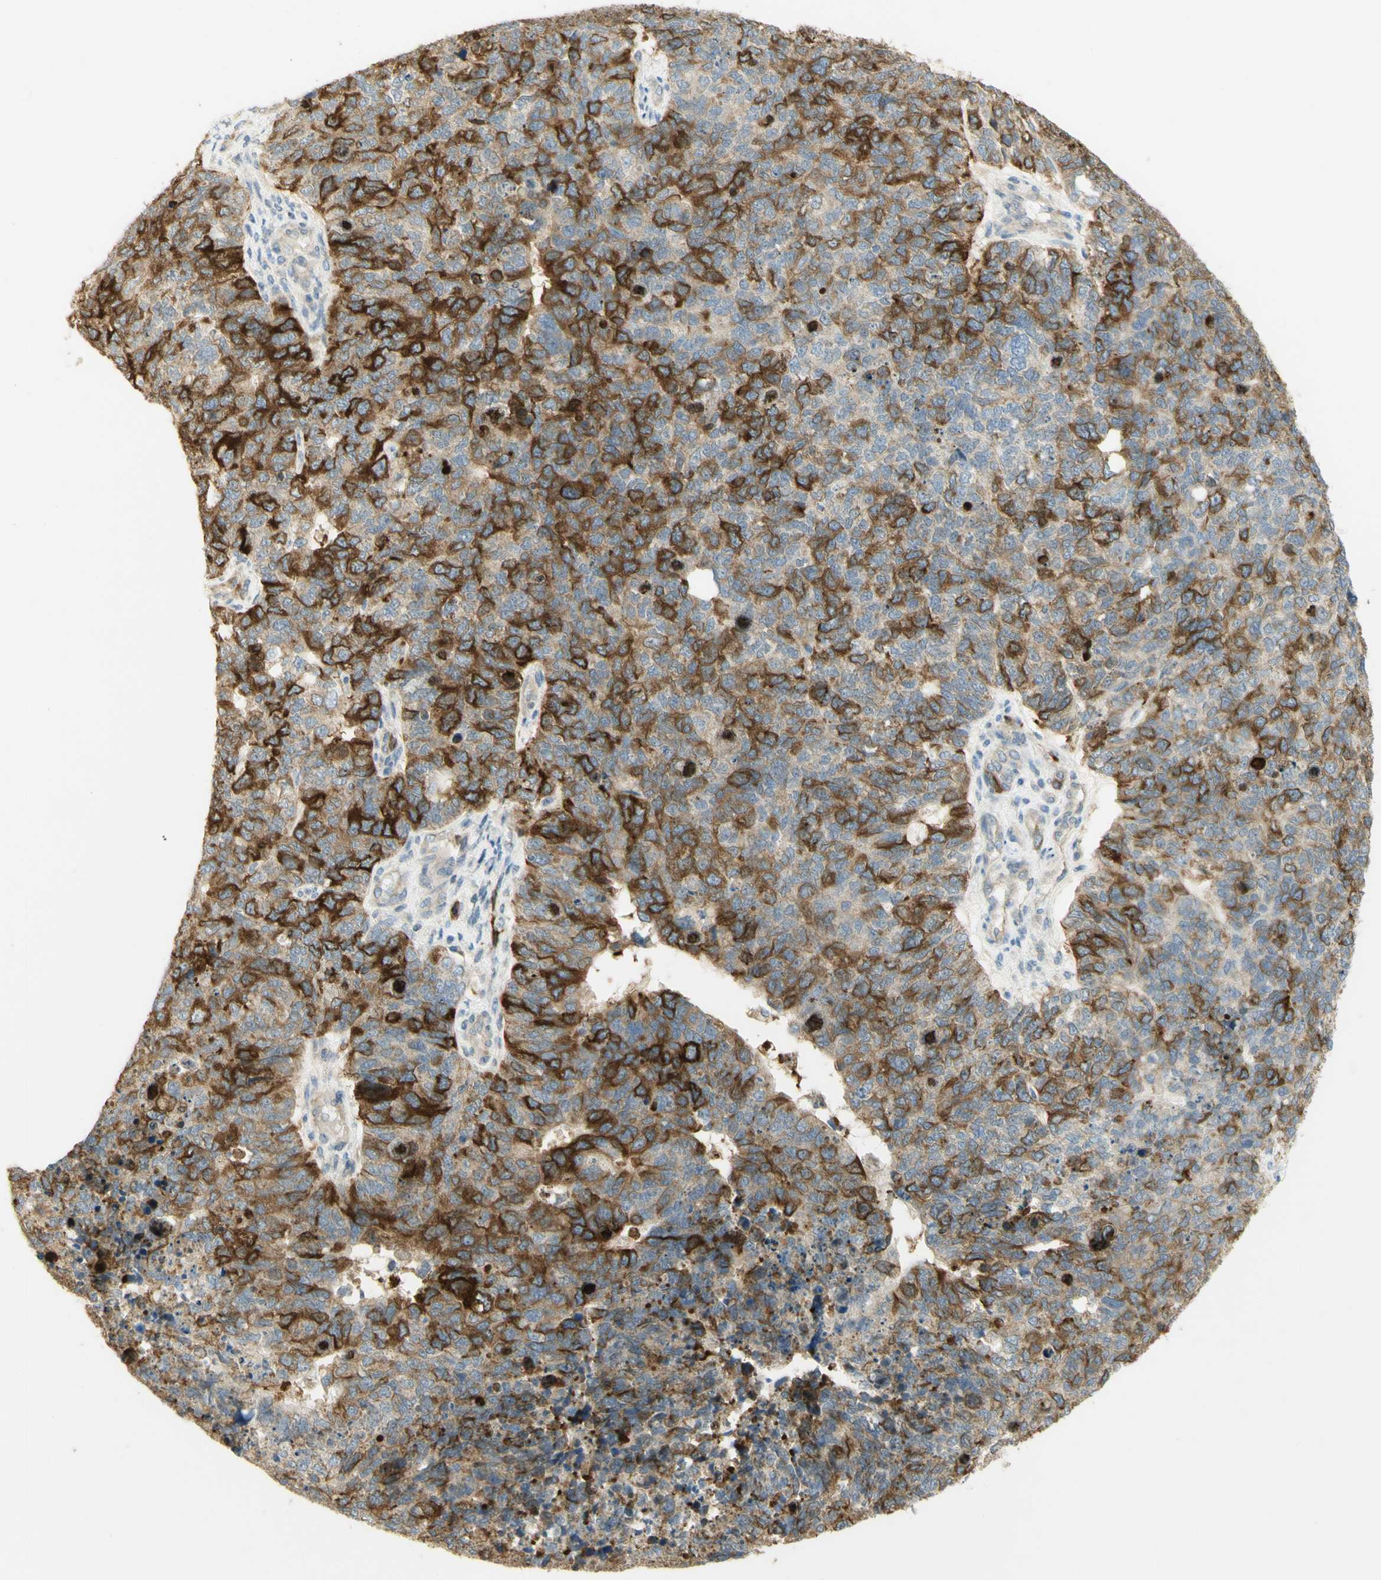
{"staining": {"intensity": "strong", "quantity": ">75%", "location": "cytoplasmic/membranous"}, "tissue": "cervical cancer", "cell_type": "Tumor cells", "image_type": "cancer", "snomed": [{"axis": "morphology", "description": "Squamous cell carcinoma, NOS"}, {"axis": "topography", "description": "Cervix"}], "caption": "Protein analysis of cervical squamous cell carcinoma tissue reveals strong cytoplasmic/membranous positivity in about >75% of tumor cells.", "gene": "KIF11", "patient": {"sex": "female", "age": 63}}